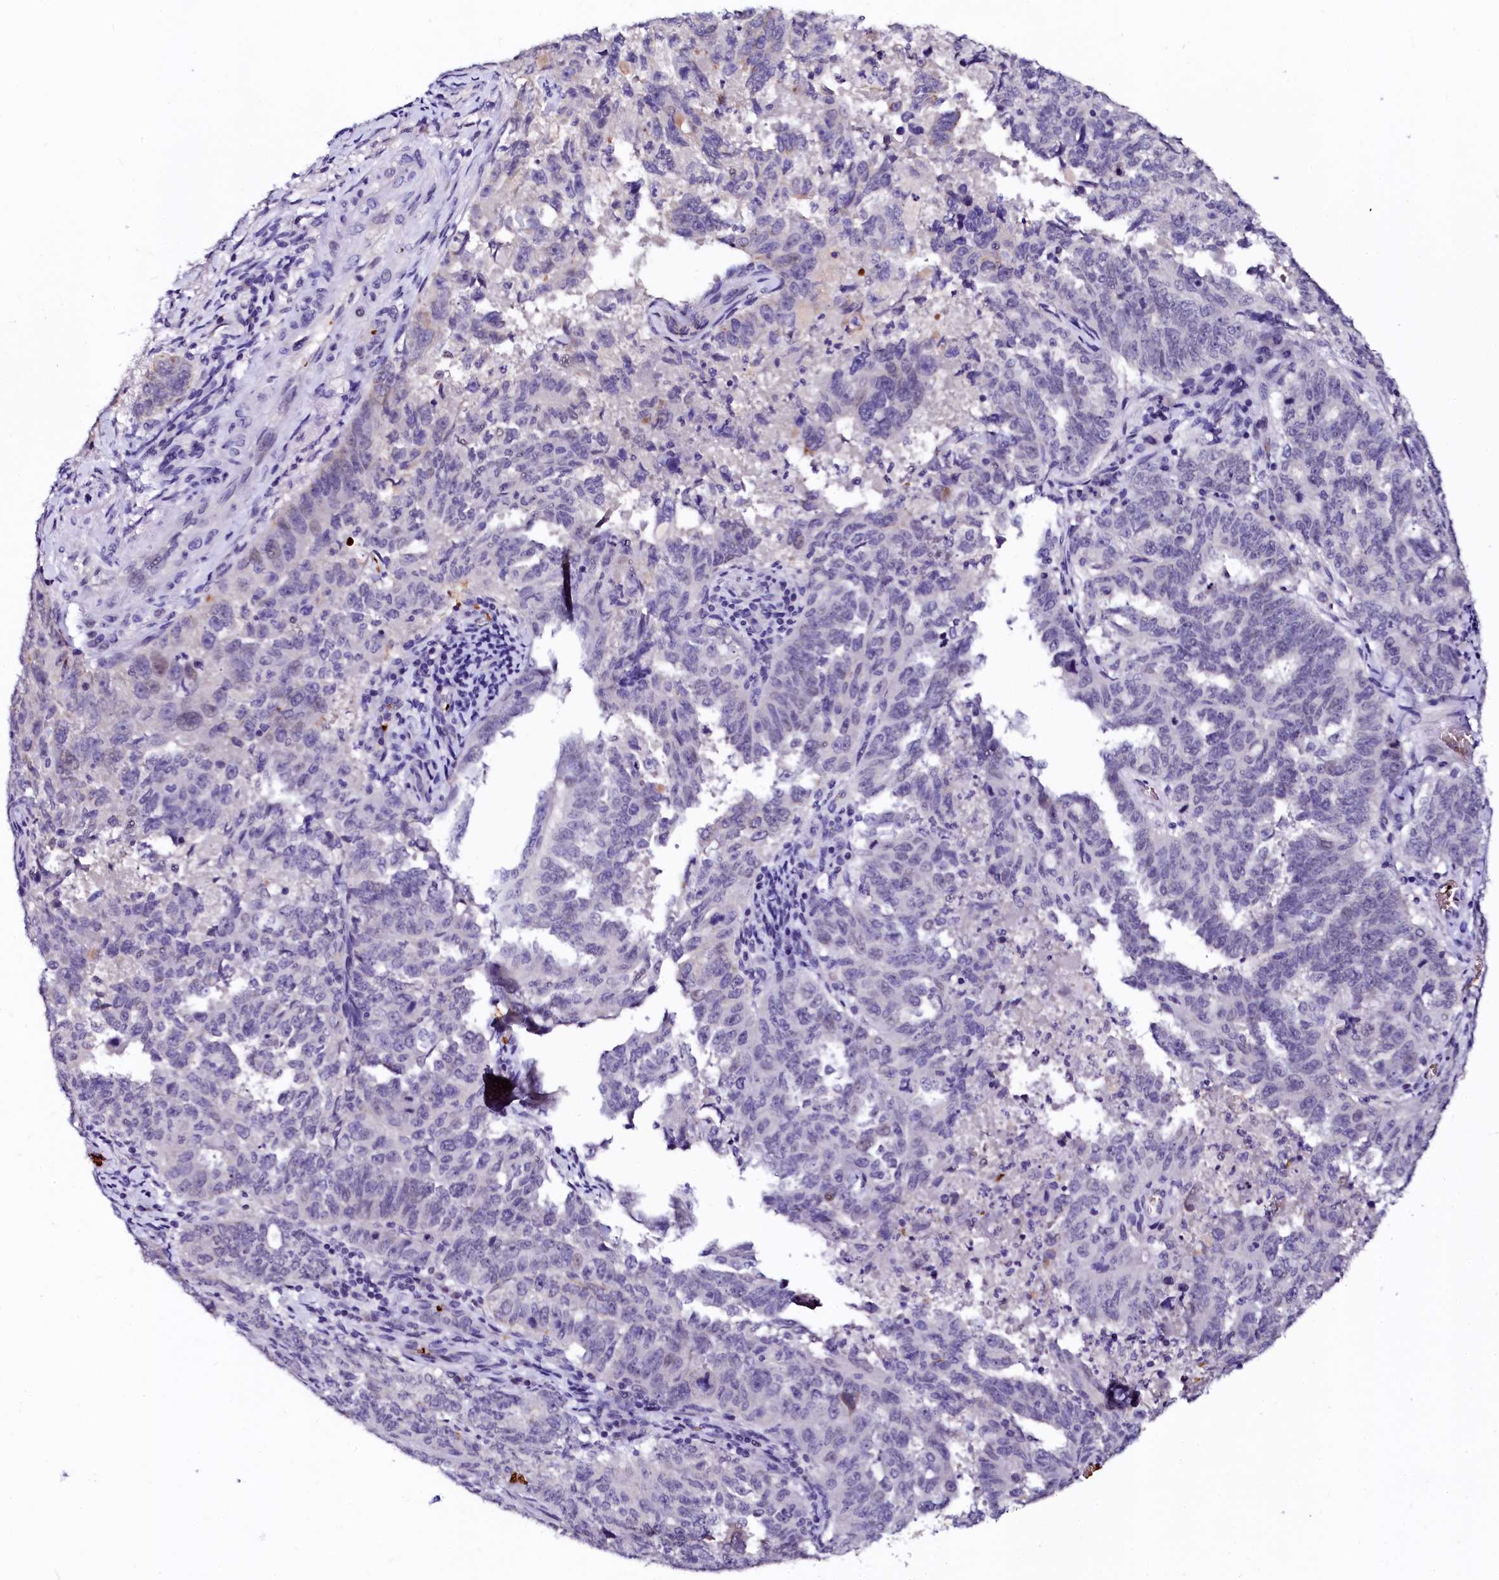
{"staining": {"intensity": "negative", "quantity": "none", "location": "none"}, "tissue": "endometrial cancer", "cell_type": "Tumor cells", "image_type": "cancer", "snomed": [{"axis": "morphology", "description": "Adenocarcinoma, NOS"}, {"axis": "topography", "description": "Endometrium"}], "caption": "An IHC histopathology image of adenocarcinoma (endometrial) is shown. There is no staining in tumor cells of adenocarcinoma (endometrial).", "gene": "CTDSPL2", "patient": {"sex": "female", "age": 65}}